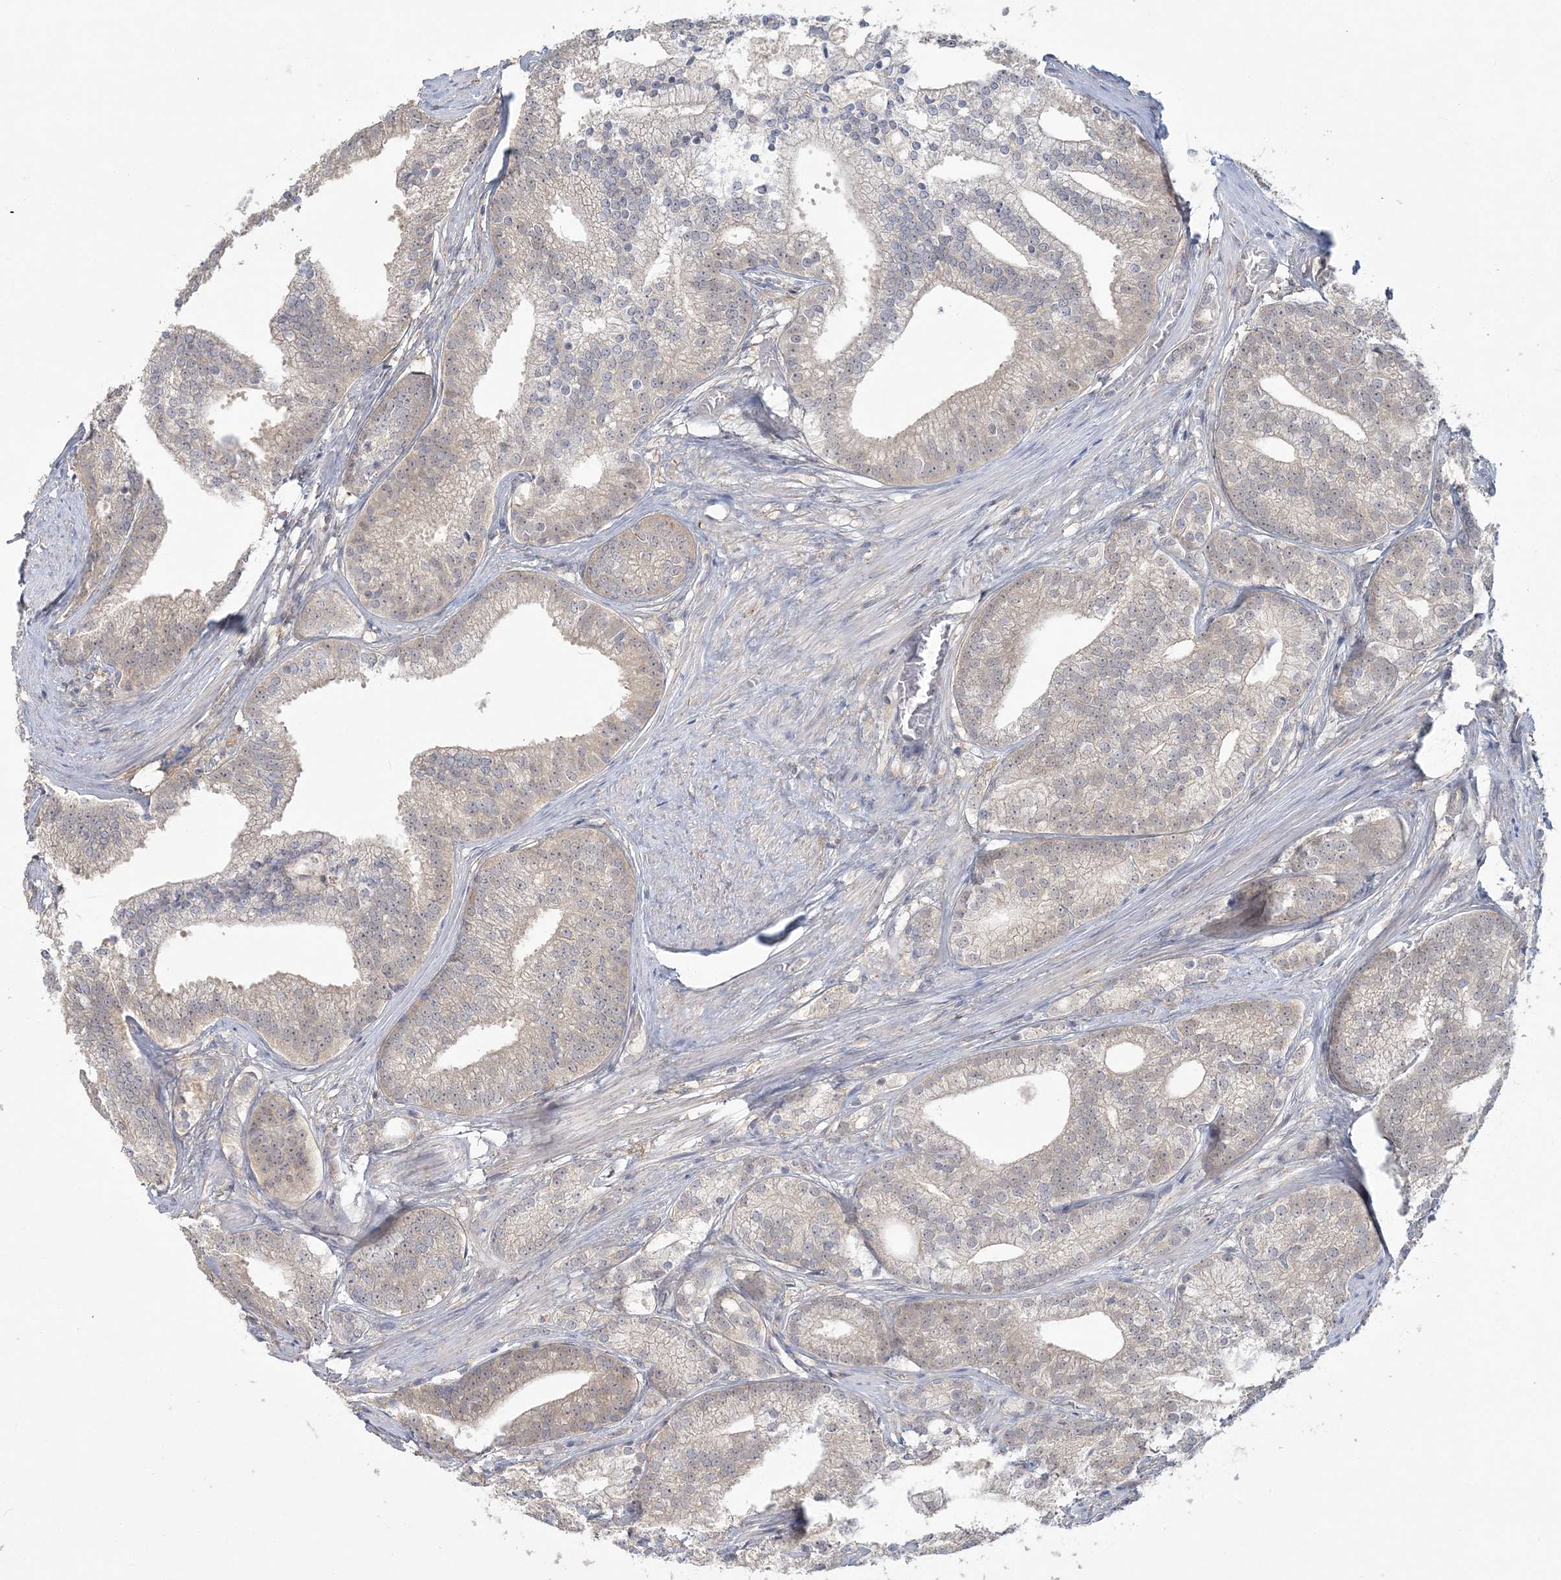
{"staining": {"intensity": "weak", "quantity": "25%-75%", "location": "cytoplasmic/membranous"}, "tissue": "prostate cancer", "cell_type": "Tumor cells", "image_type": "cancer", "snomed": [{"axis": "morphology", "description": "Adenocarcinoma, Low grade"}, {"axis": "topography", "description": "Prostate"}], "caption": "The micrograph shows immunohistochemical staining of prostate cancer (low-grade adenocarcinoma). There is weak cytoplasmic/membranous staining is identified in approximately 25%-75% of tumor cells. The staining is performed using DAB brown chromogen to label protein expression. The nuclei are counter-stained blue using hematoxylin.", "gene": "ANKS1A", "patient": {"sex": "male", "age": 71}}